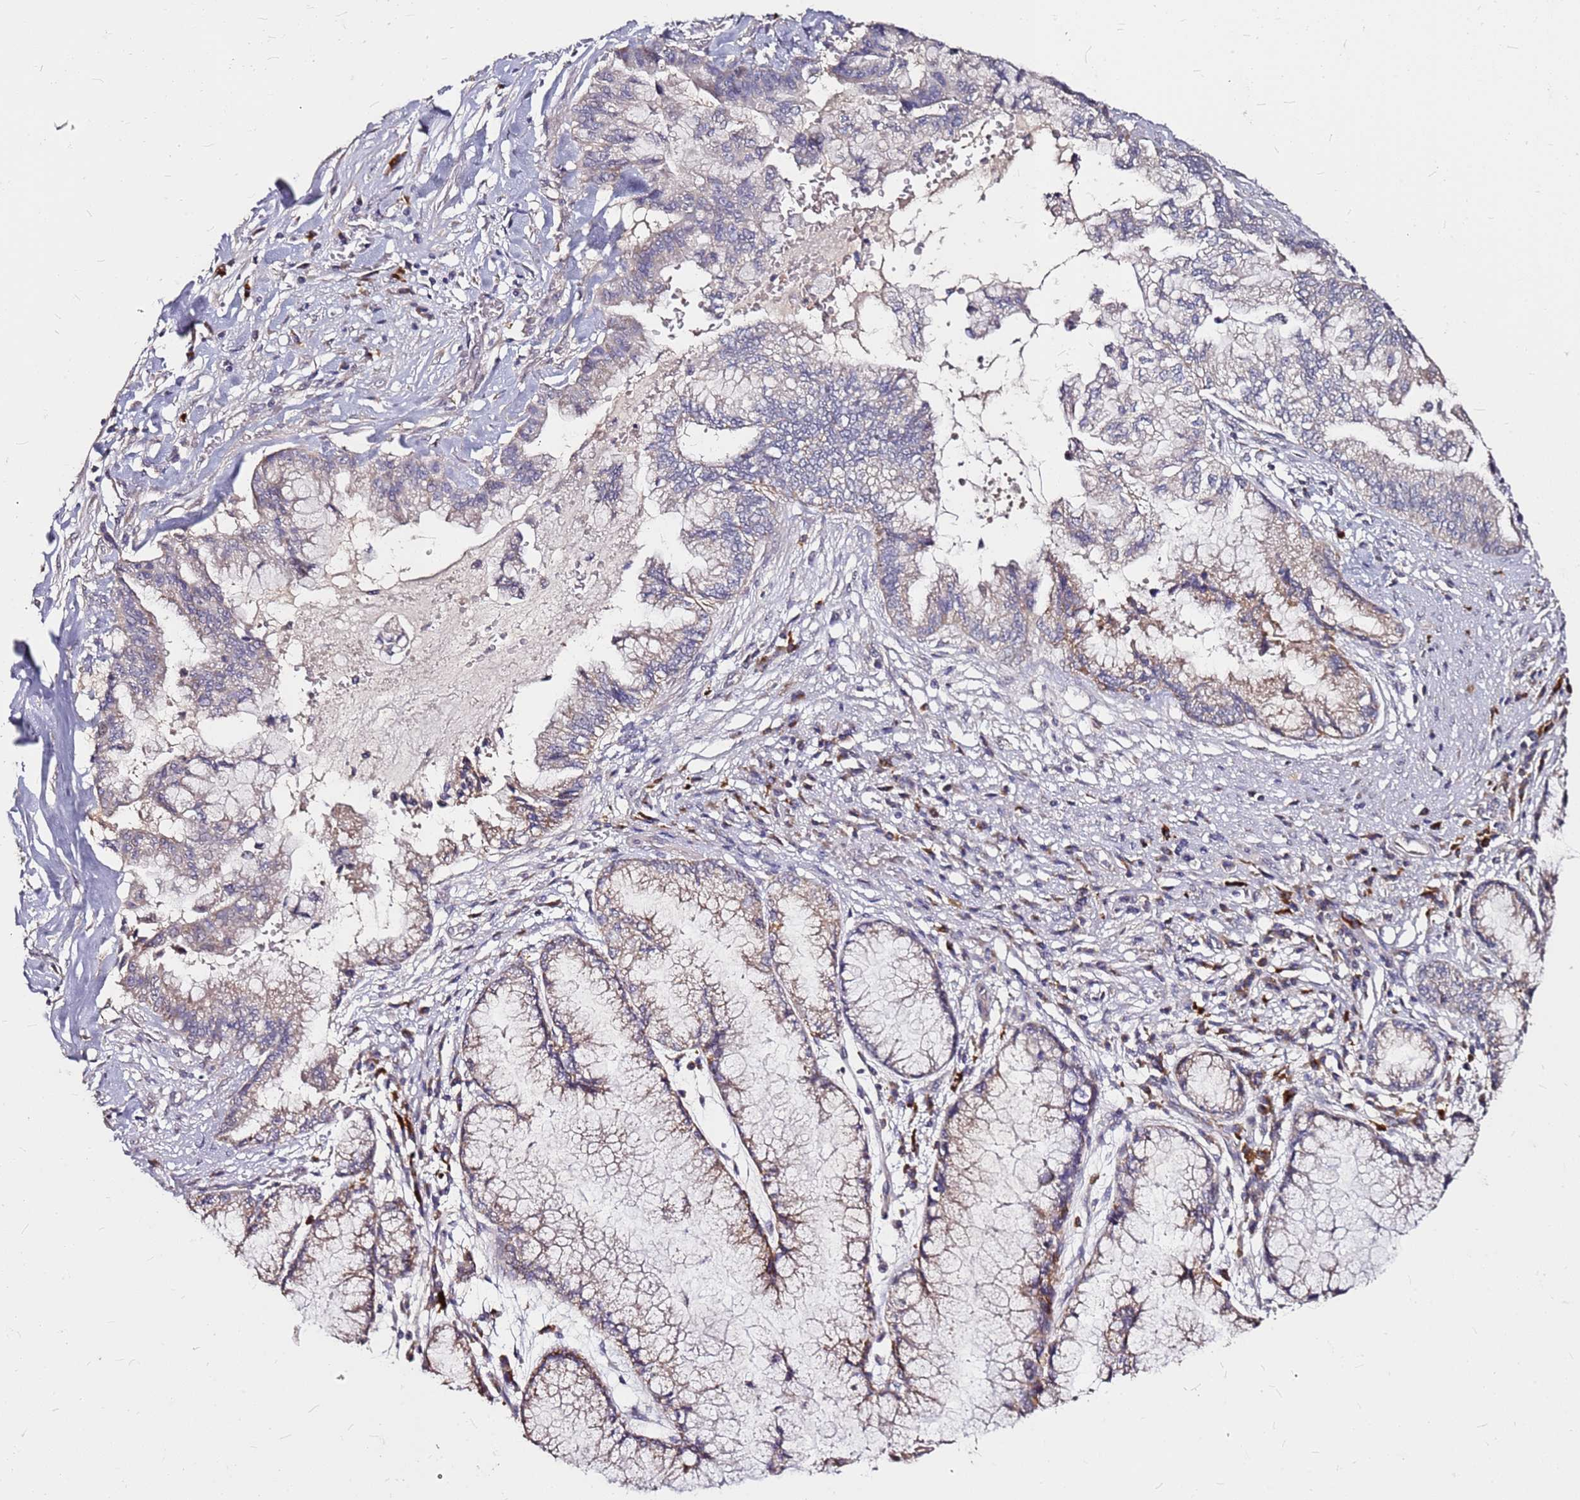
{"staining": {"intensity": "weak", "quantity": "<25%", "location": "cytoplasmic/membranous"}, "tissue": "pancreatic cancer", "cell_type": "Tumor cells", "image_type": "cancer", "snomed": [{"axis": "morphology", "description": "Adenocarcinoma, NOS"}, {"axis": "topography", "description": "Pancreas"}], "caption": "Image shows no protein staining in tumor cells of adenocarcinoma (pancreatic) tissue.", "gene": "DCDC2C", "patient": {"sex": "male", "age": 73}}